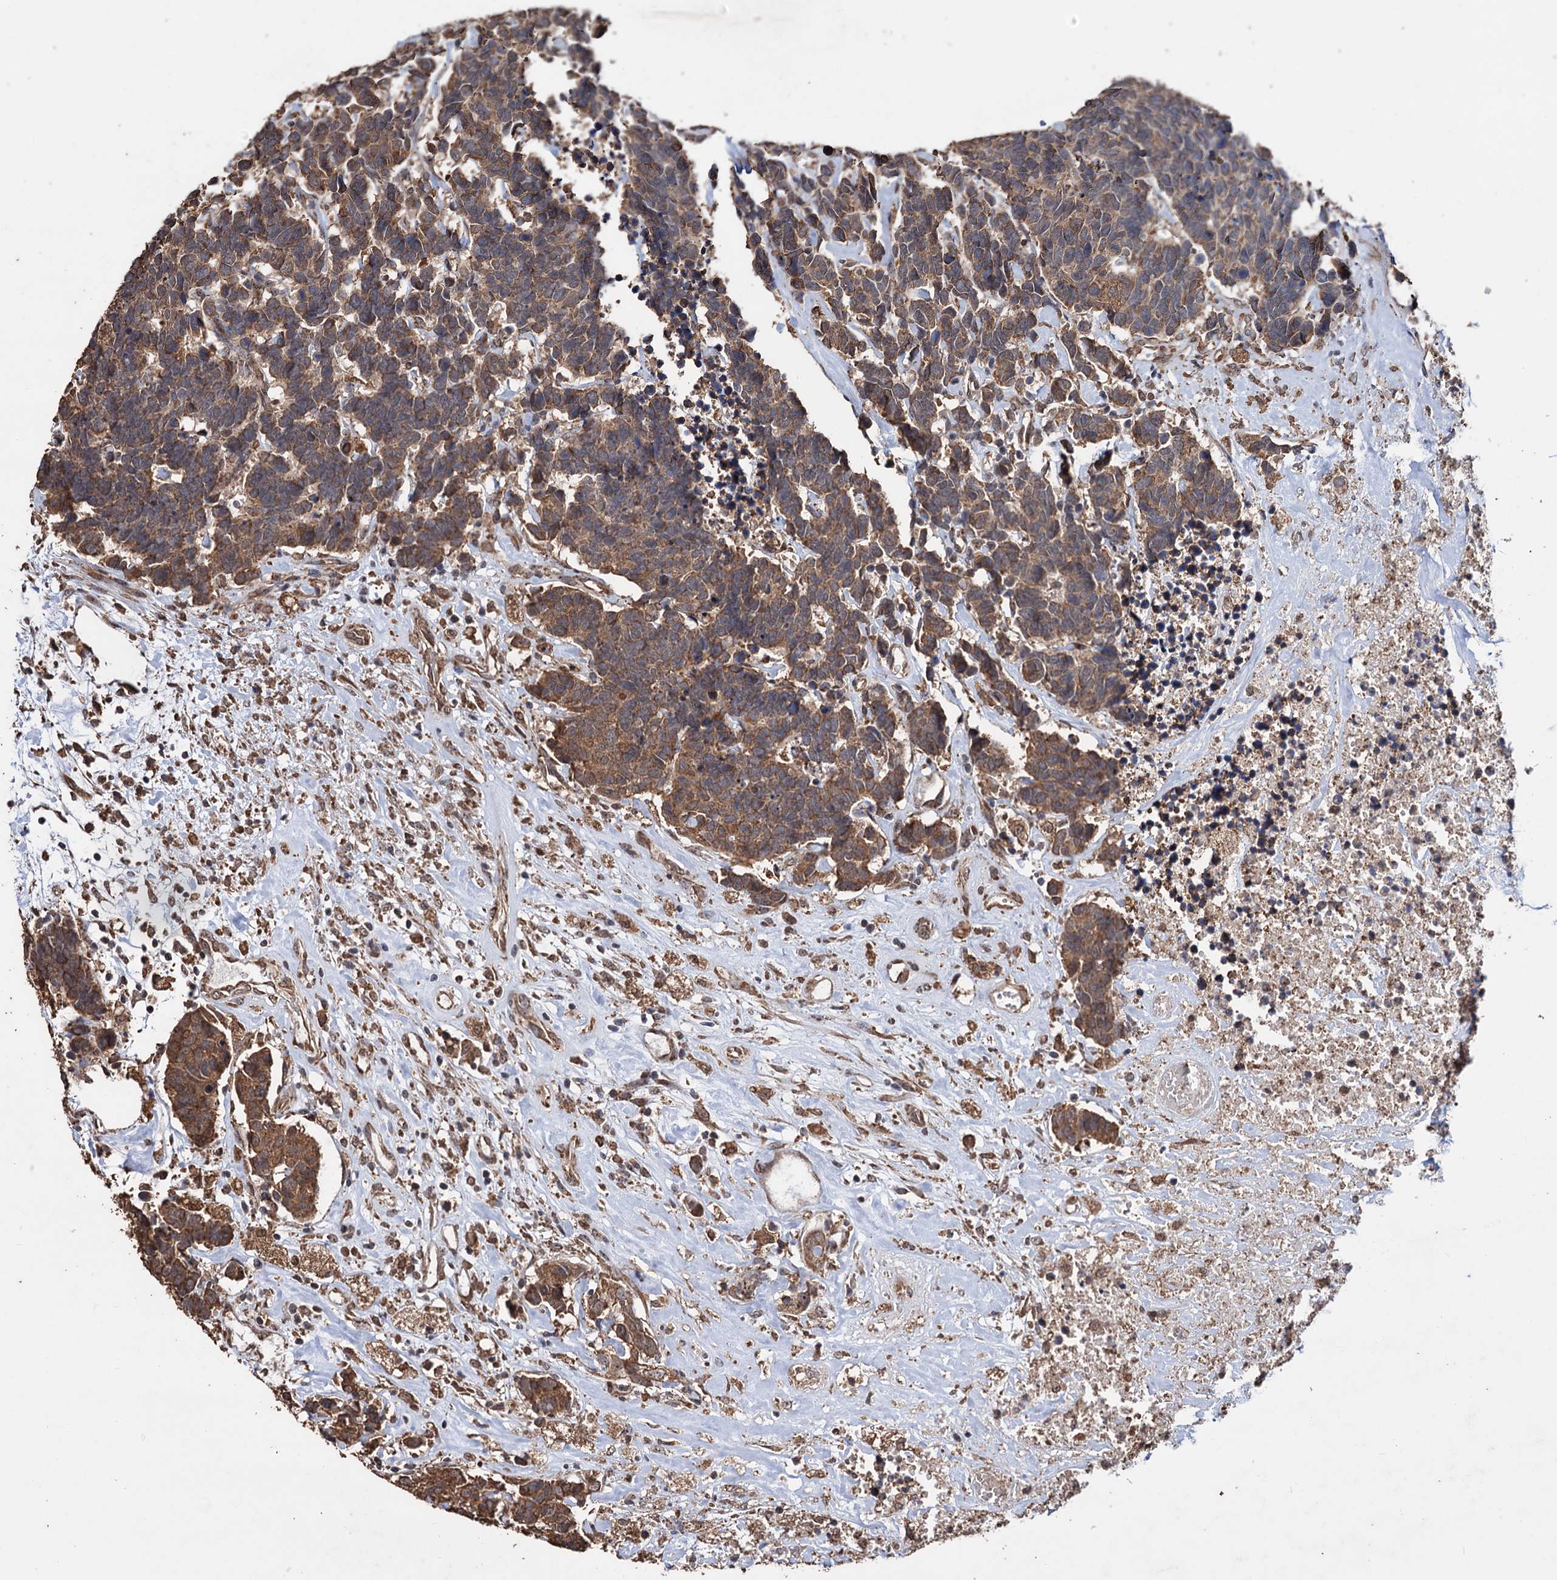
{"staining": {"intensity": "moderate", "quantity": ">75%", "location": "cytoplasmic/membranous"}, "tissue": "carcinoid", "cell_type": "Tumor cells", "image_type": "cancer", "snomed": [{"axis": "morphology", "description": "Carcinoma, NOS"}, {"axis": "morphology", "description": "Carcinoid, malignant, NOS"}, {"axis": "topography", "description": "Urinary bladder"}], "caption": "Tumor cells demonstrate medium levels of moderate cytoplasmic/membranous positivity in about >75% of cells in human carcinoid (malignant). Nuclei are stained in blue.", "gene": "TBC1D12", "patient": {"sex": "male", "age": 57}}